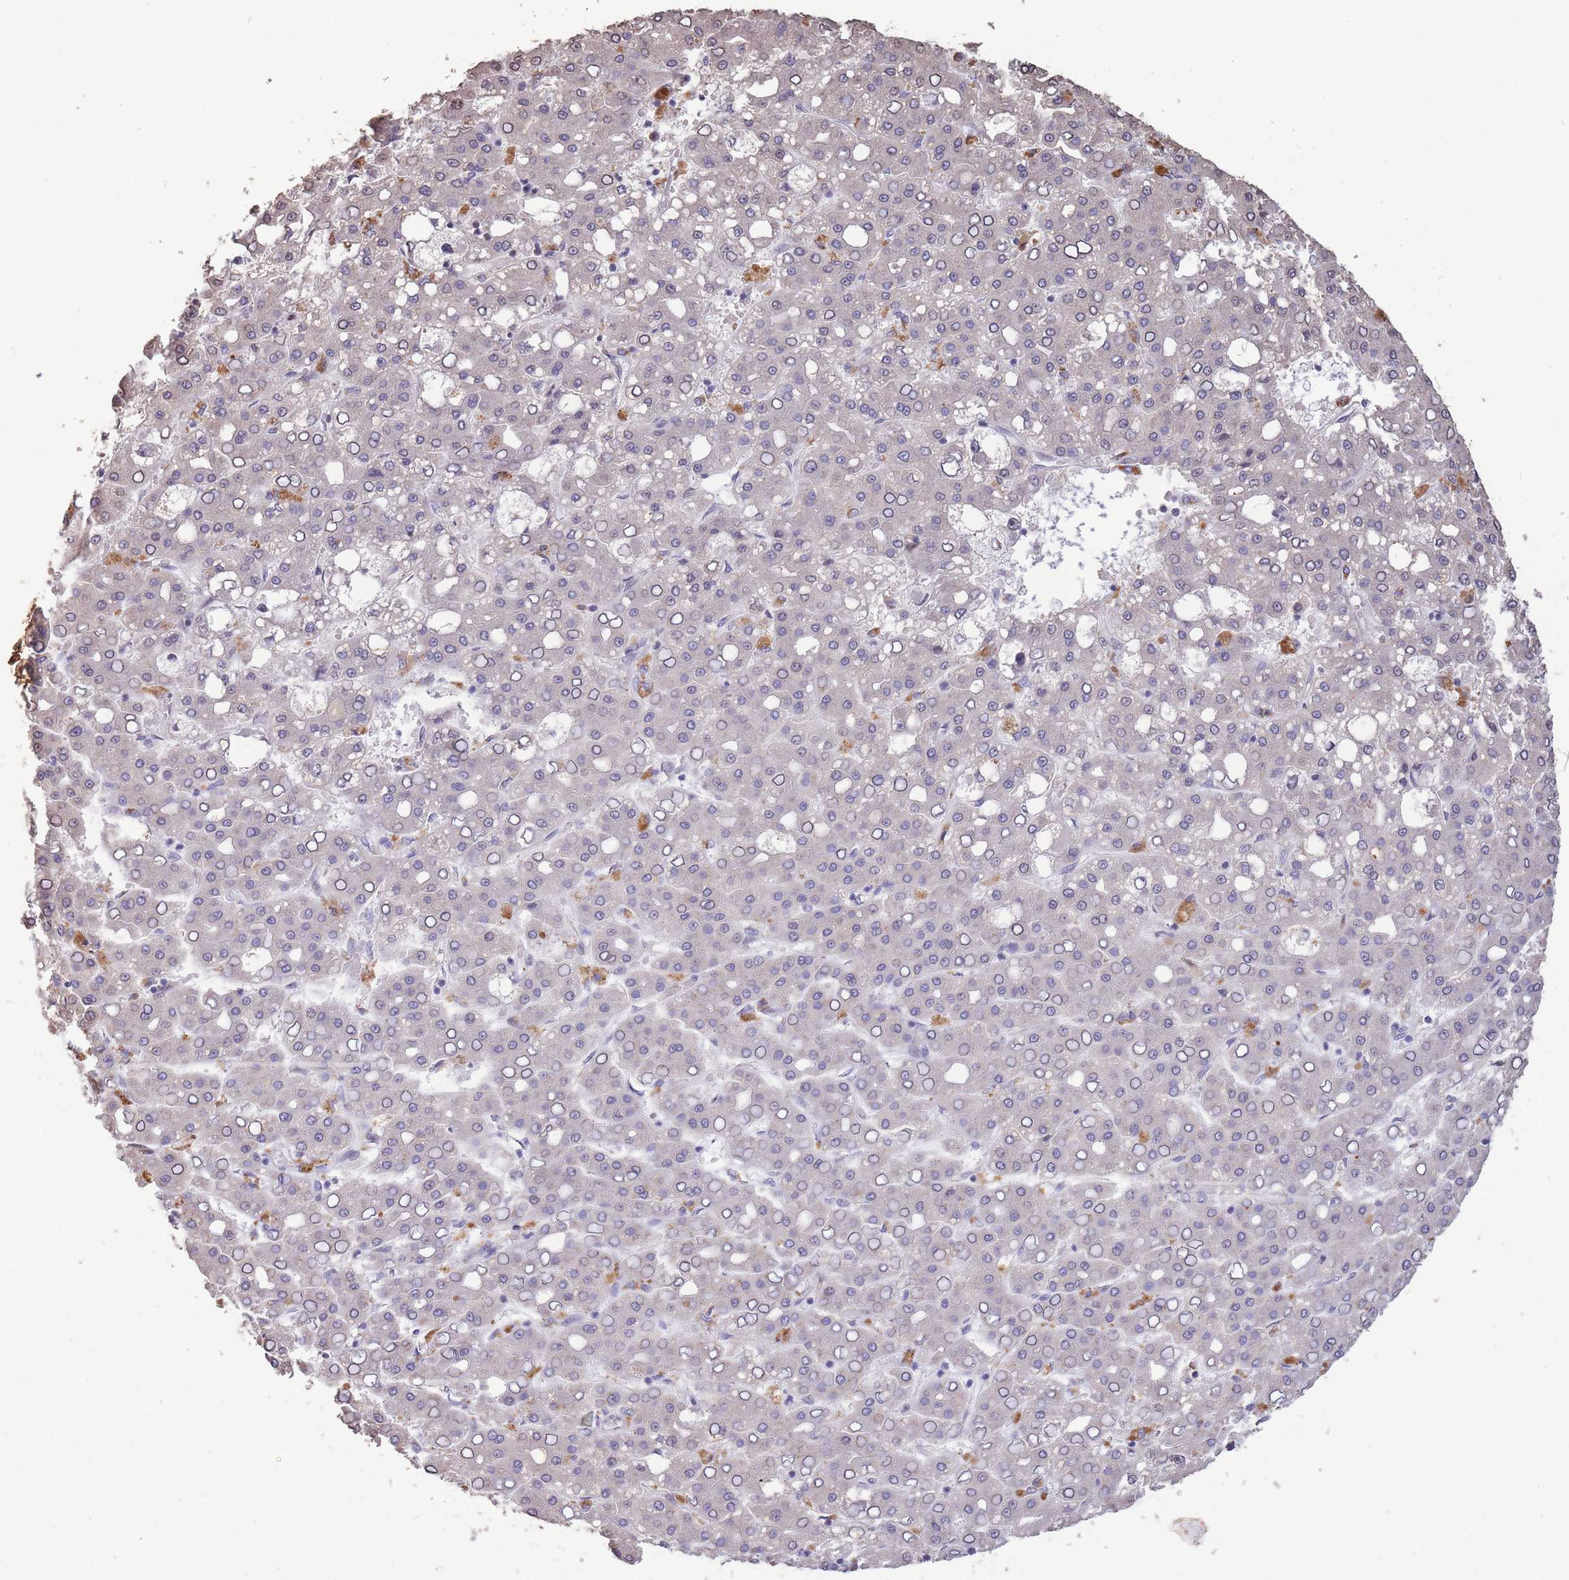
{"staining": {"intensity": "negative", "quantity": "none", "location": "none"}, "tissue": "liver cancer", "cell_type": "Tumor cells", "image_type": "cancer", "snomed": [{"axis": "morphology", "description": "Carcinoma, Hepatocellular, NOS"}, {"axis": "topography", "description": "Liver"}], "caption": "The immunohistochemistry micrograph has no significant staining in tumor cells of liver cancer tissue.", "gene": "RGS14", "patient": {"sex": "male", "age": 65}}